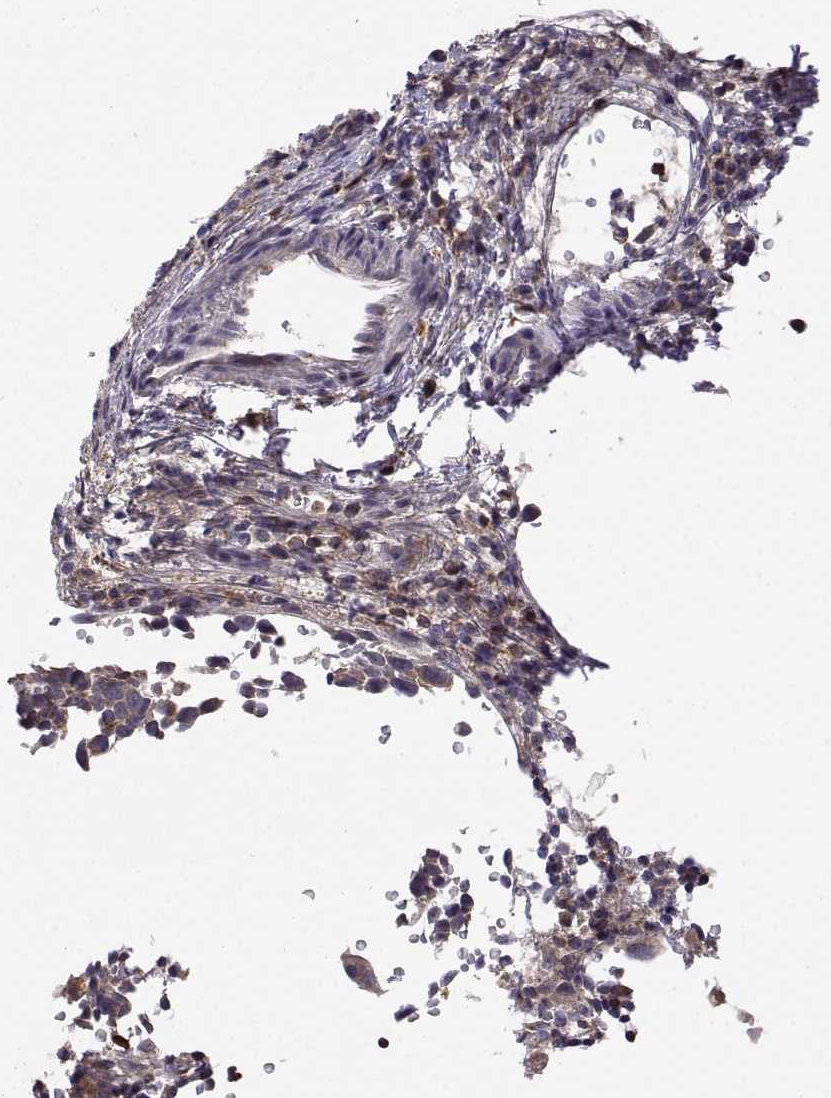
{"staining": {"intensity": "weak", "quantity": "<25%", "location": "cytoplasmic/membranous"}, "tissue": "lung cancer", "cell_type": "Tumor cells", "image_type": "cancer", "snomed": [{"axis": "morphology", "description": "Squamous cell carcinoma, NOS"}, {"axis": "topography", "description": "Lung"}], "caption": "Immunohistochemistry (IHC) histopathology image of human lung cancer stained for a protein (brown), which demonstrates no expression in tumor cells.", "gene": "ACAP1", "patient": {"sex": "male", "age": 57}}